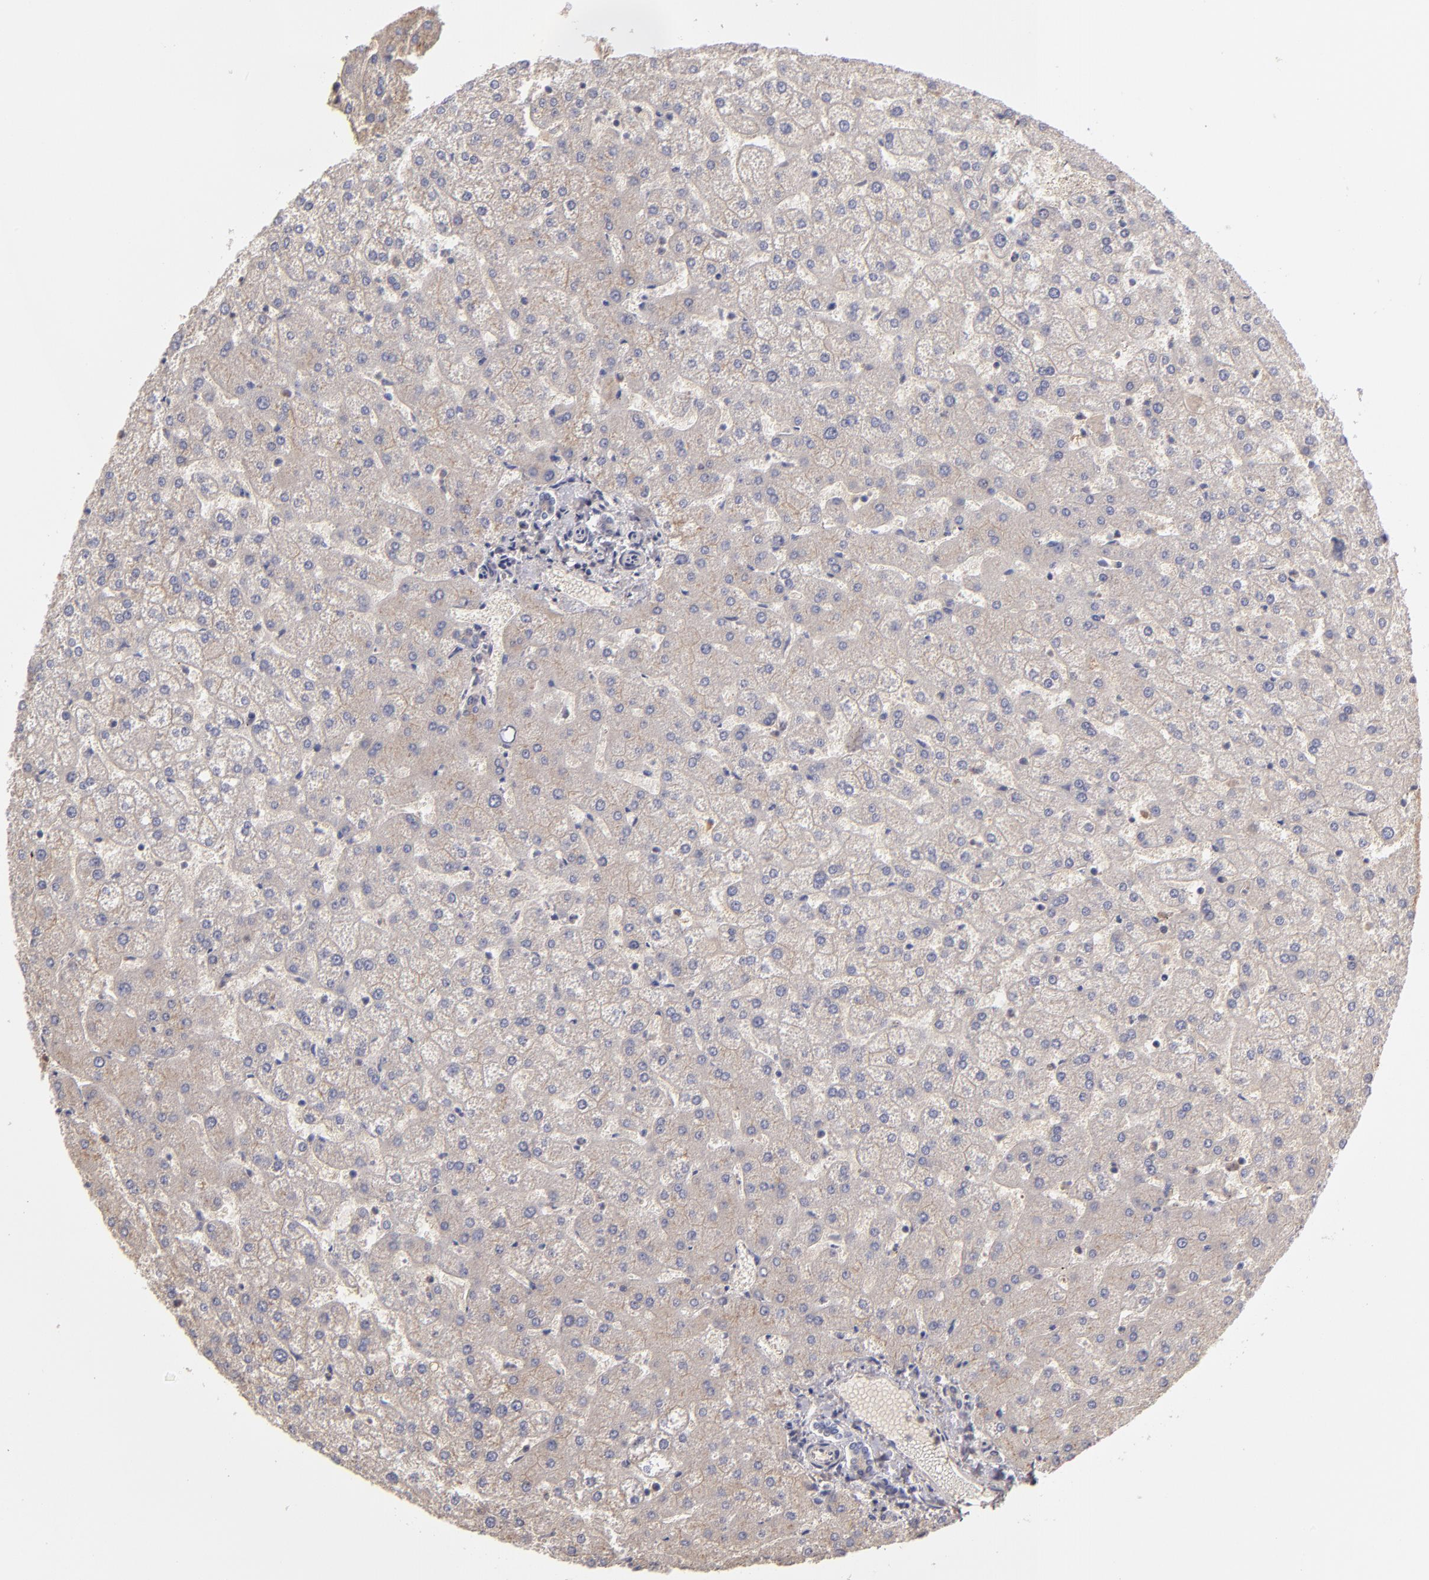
{"staining": {"intensity": "negative", "quantity": "none", "location": "none"}, "tissue": "liver", "cell_type": "Cholangiocytes", "image_type": "normal", "snomed": [{"axis": "morphology", "description": "Normal tissue, NOS"}, {"axis": "topography", "description": "Liver"}], "caption": "IHC histopathology image of unremarkable liver: human liver stained with DAB (3,3'-diaminobenzidine) reveals no significant protein expression in cholangiocytes.", "gene": "SERPINA1", "patient": {"sex": "female", "age": 32}}